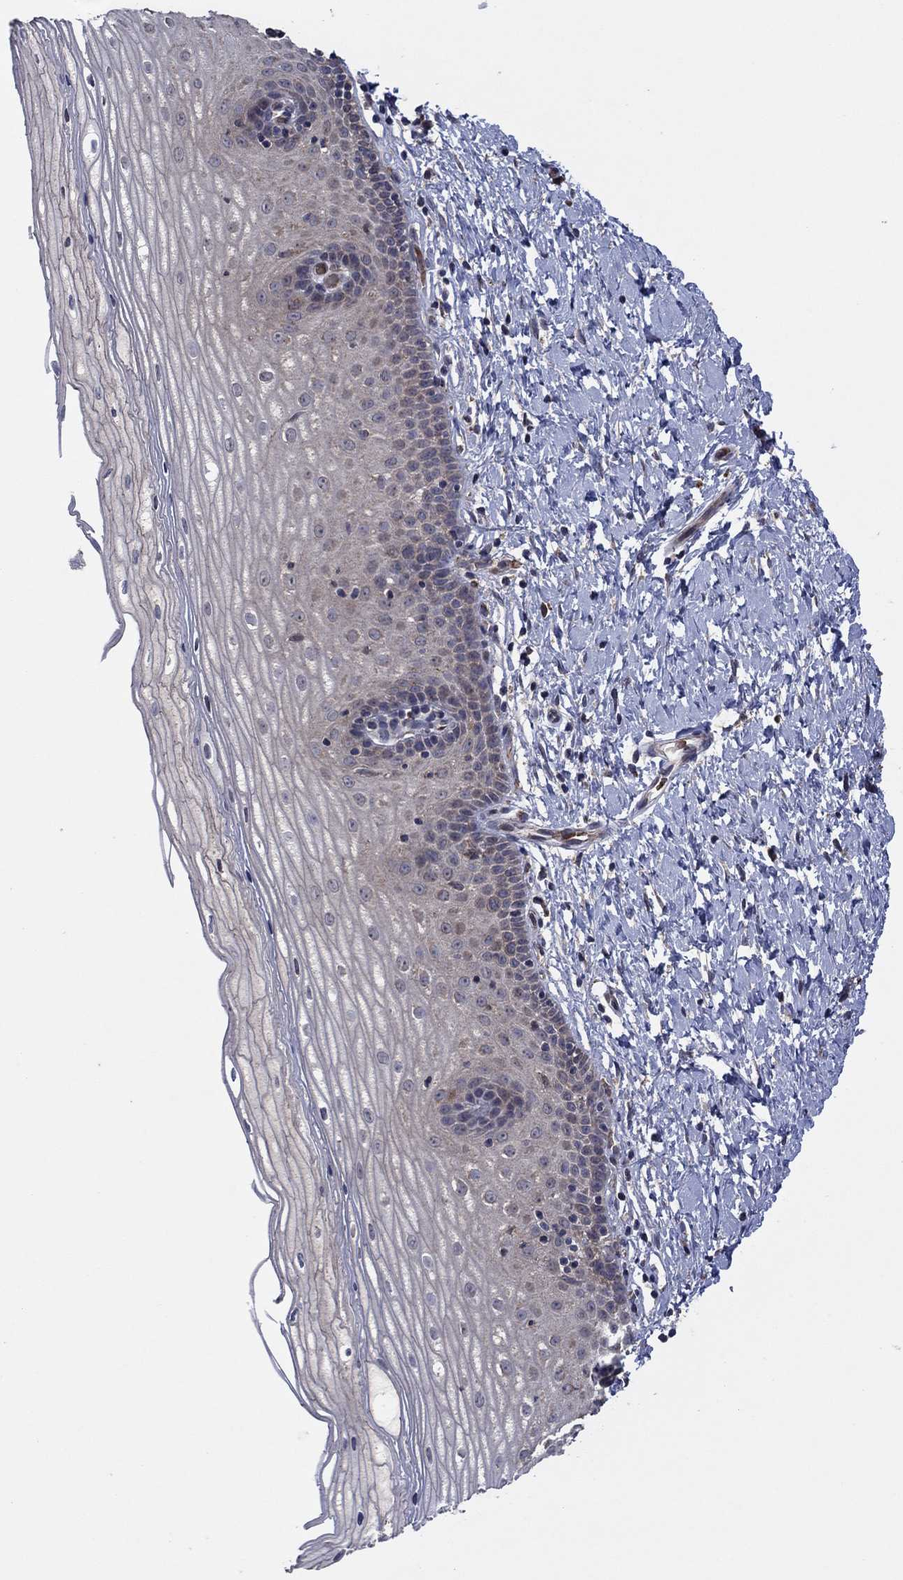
{"staining": {"intensity": "weak", "quantity": "<25%", "location": "cytoplasmic/membranous"}, "tissue": "cervix", "cell_type": "Squamous epithelial cells", "image_type": "normal", "snomed": [{"axis": "morphology", "description": "Normal tissue, NOS"}, {"axis": "topography", "description": "Cervix"}], "caption": "Immunohistochemistry (IHC) photomicrograph of unremarkable cervix: human cervix stained with DAB demonstrates no significant protein positivity in squamous epithelial cells. (DAB immunohistochemistry visualized using brightfield microscopy, high magnification).", "gene": "MEA1", "patient": {"sex": "female", "age": 37}}